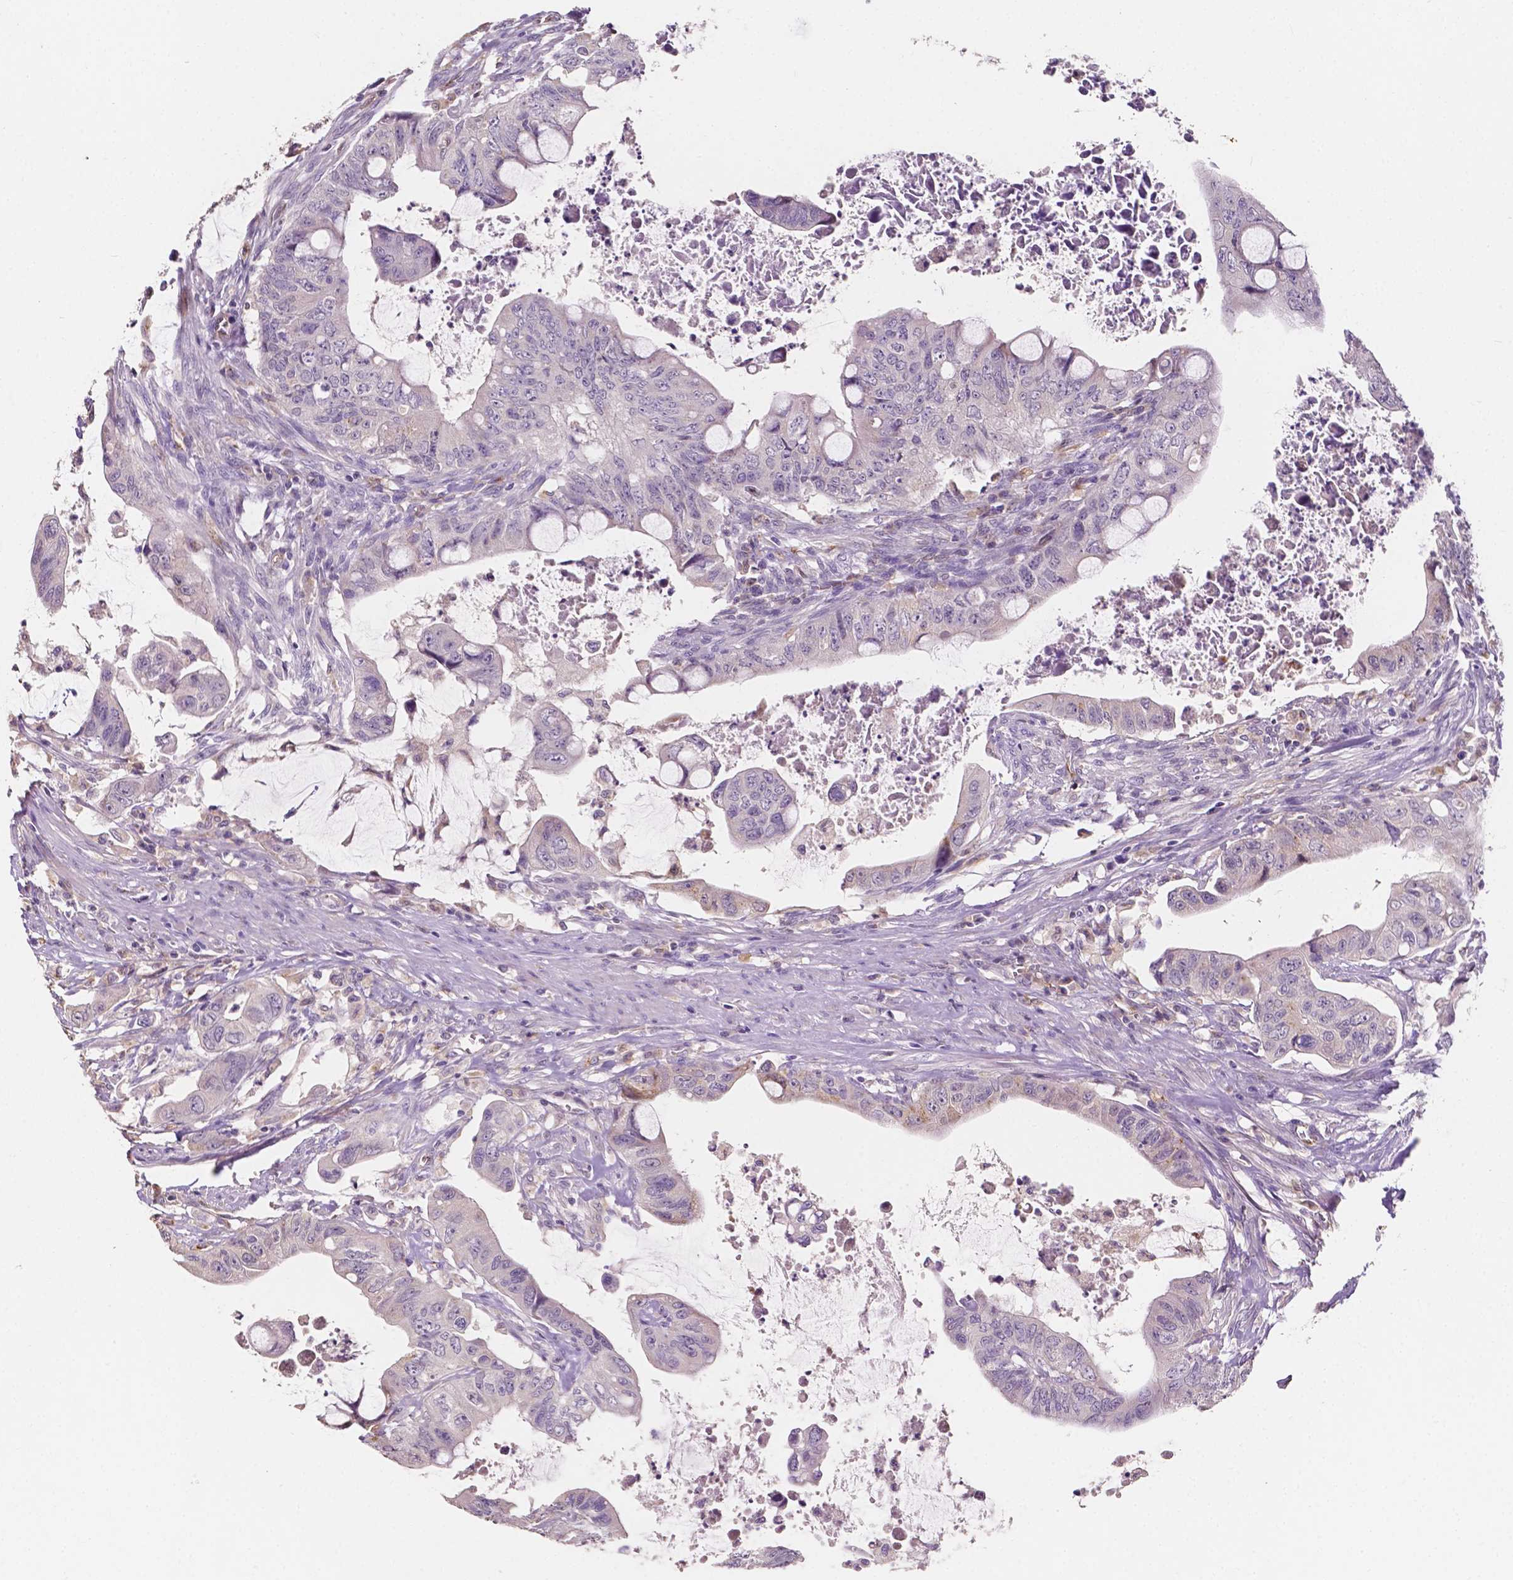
{"staining": {"intensity": "negative", "quantity": "none", "location": "none"}, "tissue": "colorectal cancer", "cell_type": "Tumor cells", "image_type": "cancer", "snomed": [{"axis": "morphology", "description": "Adenocarcinoma, NOS"}, {"axis": "topography", "description": "Colon"}], "caption": "Immunohistochemical staining of human colorectal cancer (adenocarcinoma) shows no significant expression in tumor cells.", "gene": "SLC22A4", "patient": {"sex": "male", "age": 57}}